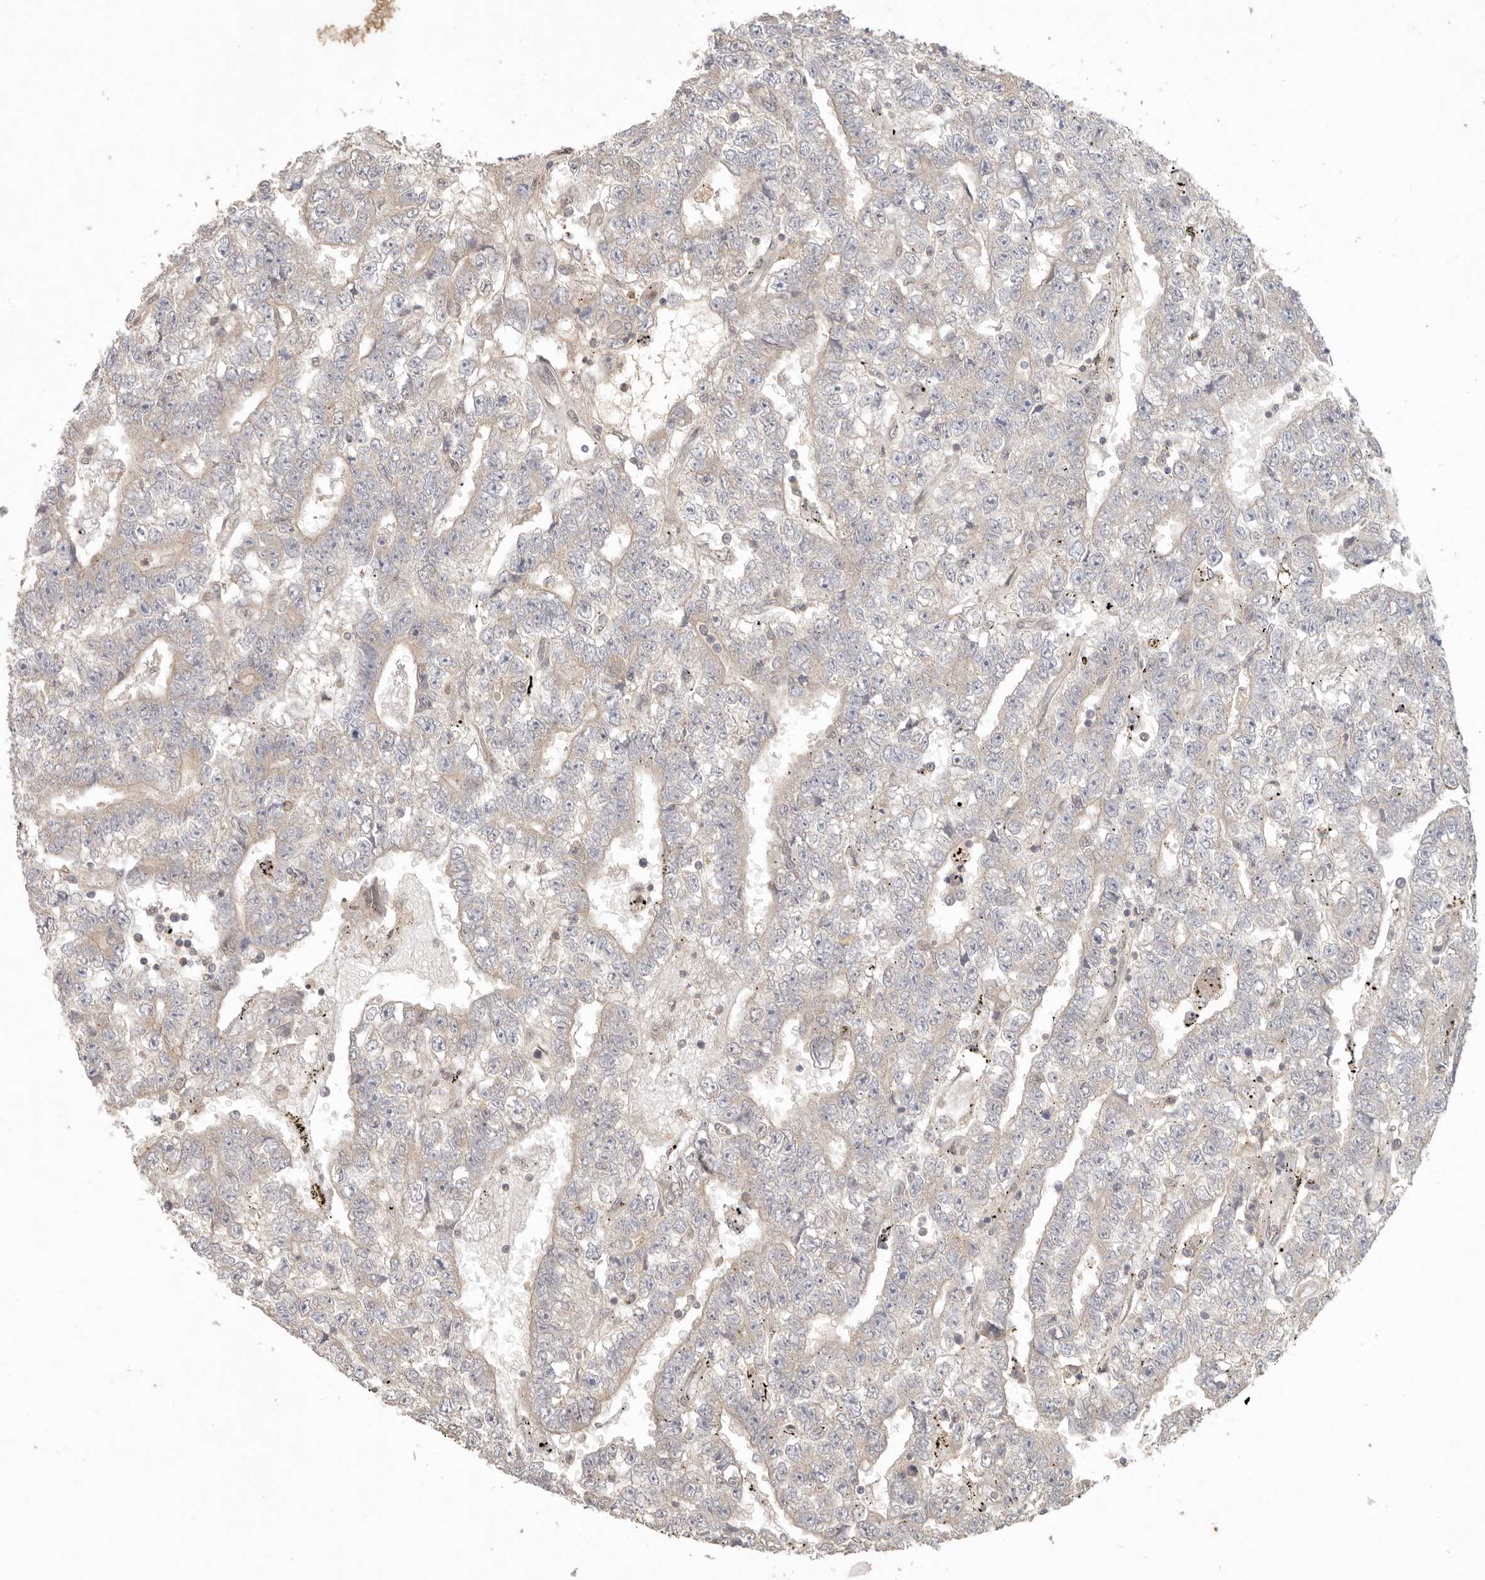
{"staining": {"intensity": "weak", "quantity": "25%-75%", "location": "cytoplasmic/membranous"}, "tissue": "testis cancer", "cell_type": "Tumor cells", "image_type": "cancer", "snomed": [{"axis": "morphology", "description": "Carcinoma, Embryonal, NOS"}, {"axis": "topography", "description": "Testis"}], "caption": "Protein expression analysis of human testis cancer reveals weak cytoplasmic/membranous staining in approximately 25%-75% of tumor cells. (DAB IHC, brown staining for protein, blue staining for nuclei).", "gene": "LRRC75A", "patient": {"sex": "male", "age": 25}}